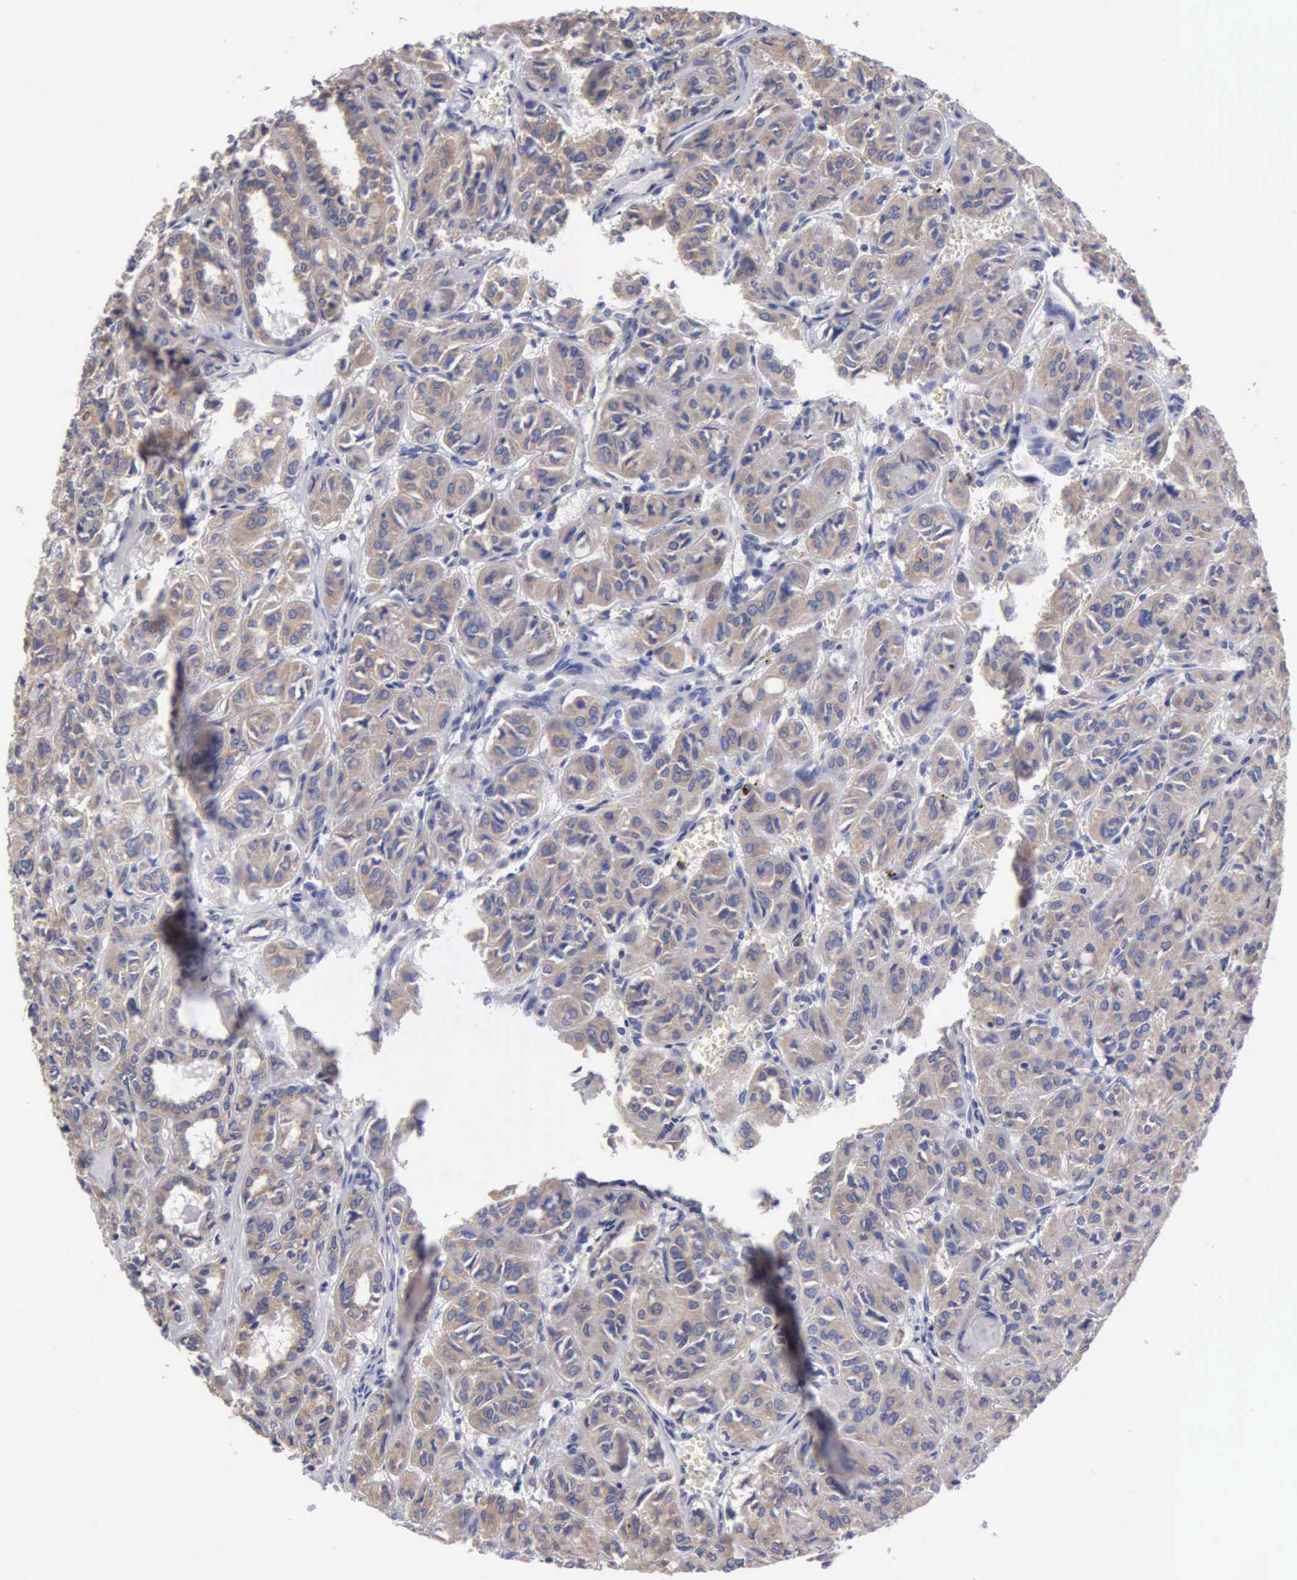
{"staining": {"intensity": "moderate", "quantity": ">75%", "location": "cytoplasmic/membranous"}, "tissue": "thyroid cancer", "cell_type": "Tumor cells", "image_type": "cancer", "snomed": [{"axis": "morphology", "description": "Follicular adenoma carcinoma, NOS"}, {"axis": "topography", "description": "Thyroid gland"}], "caption": "A brown stain highlights moderate cytoplasmic/membranous positivity of a protein in thyroid cancer (follicular adenoma carcinoma) tumor cells.", "gene": "PTGS2", "patient": {"sex": "female", "age": 71}}